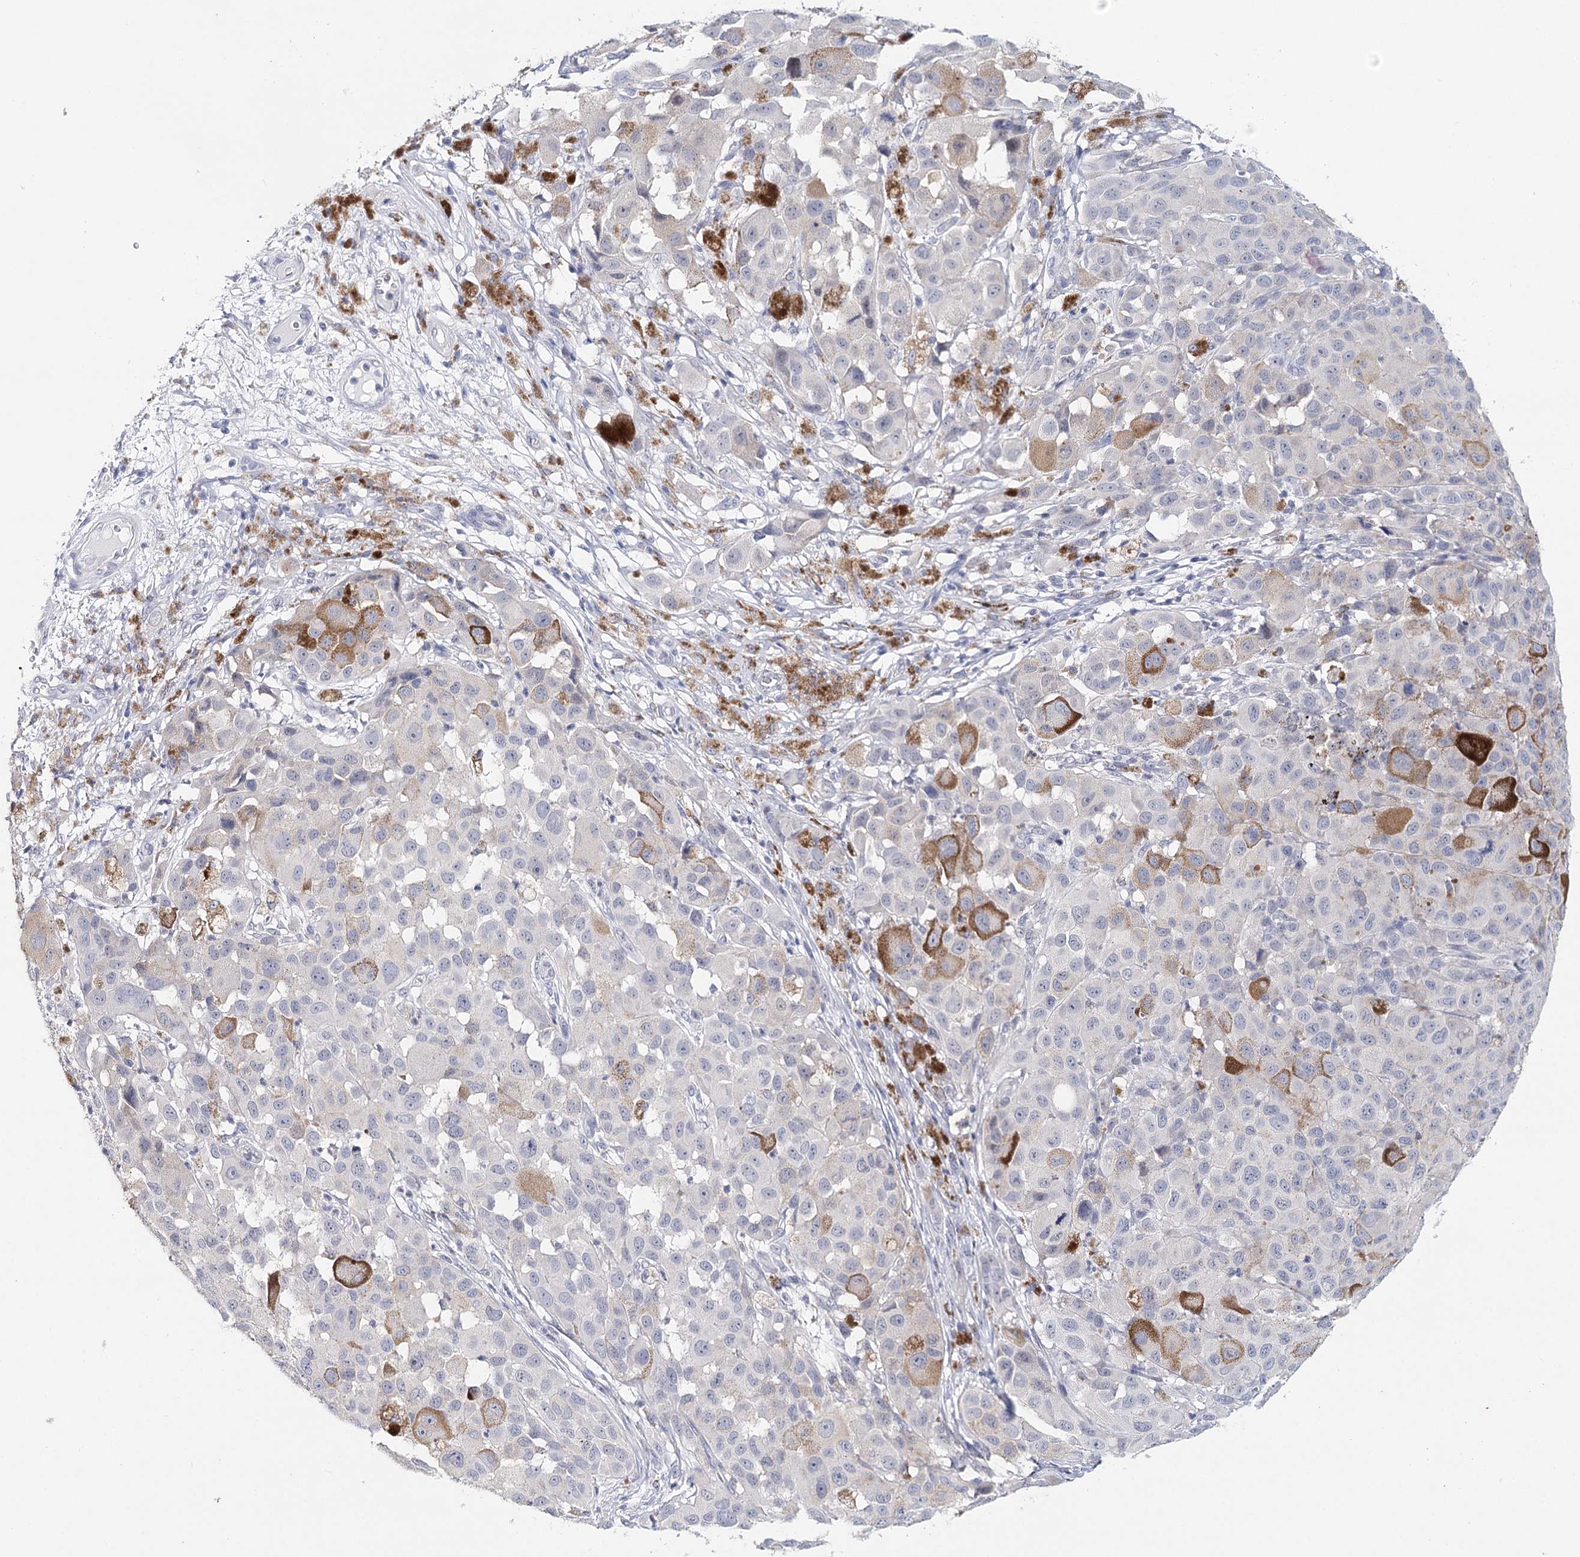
{"staining": {"intensity": "negative", "quantity": "none", "location": "none"}, "tissue": "melanoma", "cell_type": "Tumor cells", "image_type": "cancer", "snomed": [{"axis": "morphology", "description": "Malignant melanoma, NOS"}, {"axis": "topography", "description": "Skin"}], "caption": "This is an immunohistochemistry (IHC) photomicrograph of human melanoma. There is no positivity in tumor cells.", "gene": "HSPA4L", "patient": {"sex": "male", "age": 96}}